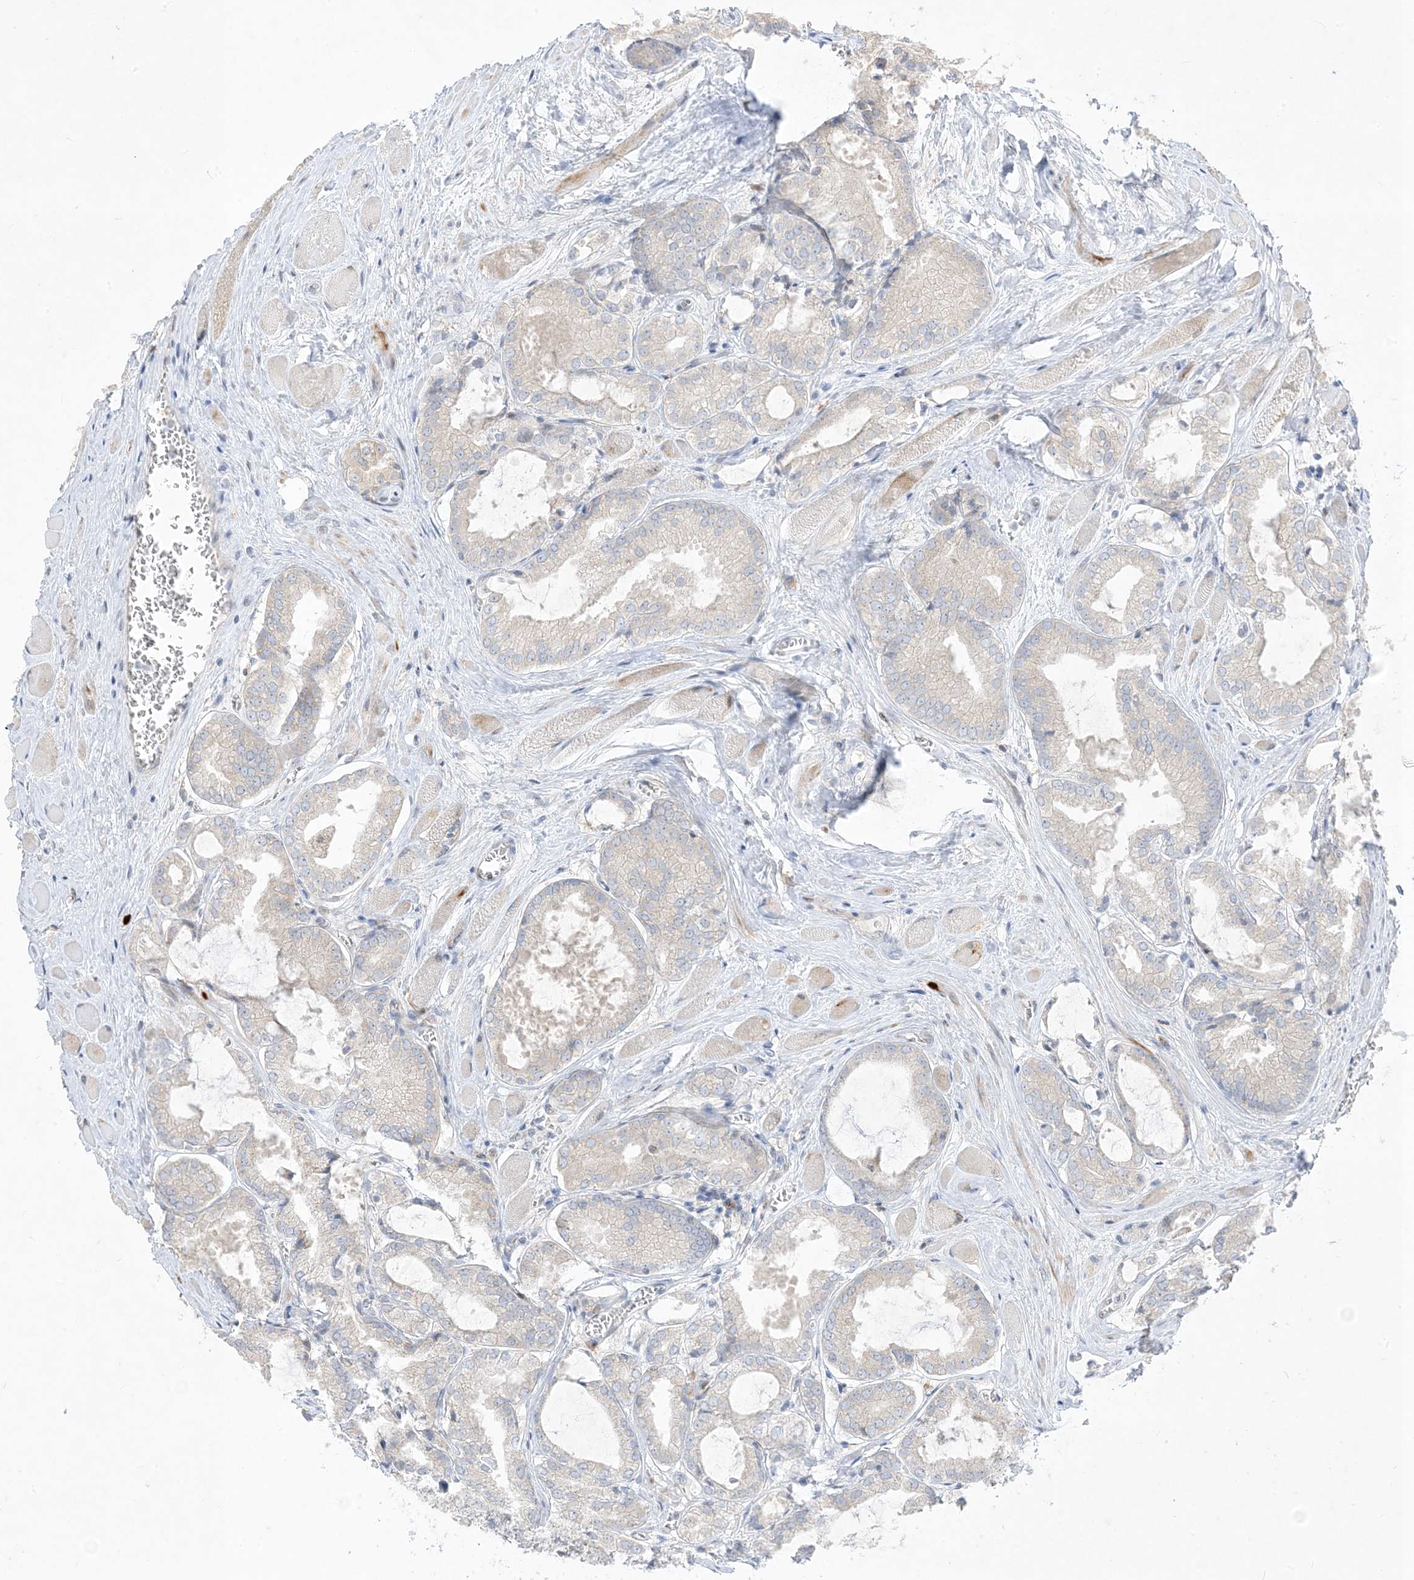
{"staining": {"intensity": "weak", "quantity": "<25%", "location": "cytoplasmic/membranous"}, "tissue": "prostate cancer", "cell_type": "Tumor cells", "image_type": "cancer", "snomed": [{"axis": "morphology", "description": "Adenocarcinoma, Low grade"}, {"axis": "topography", "description": "Prostate"}], "caption": "High power microscopy photomicrograph of an immunohistochemistry (IHC) histopathology image of prostate cancer, revealing no significant staining in tumor cells.", "gene": "BHLHE40", "patient": {"sex": "male", "age": 67}}